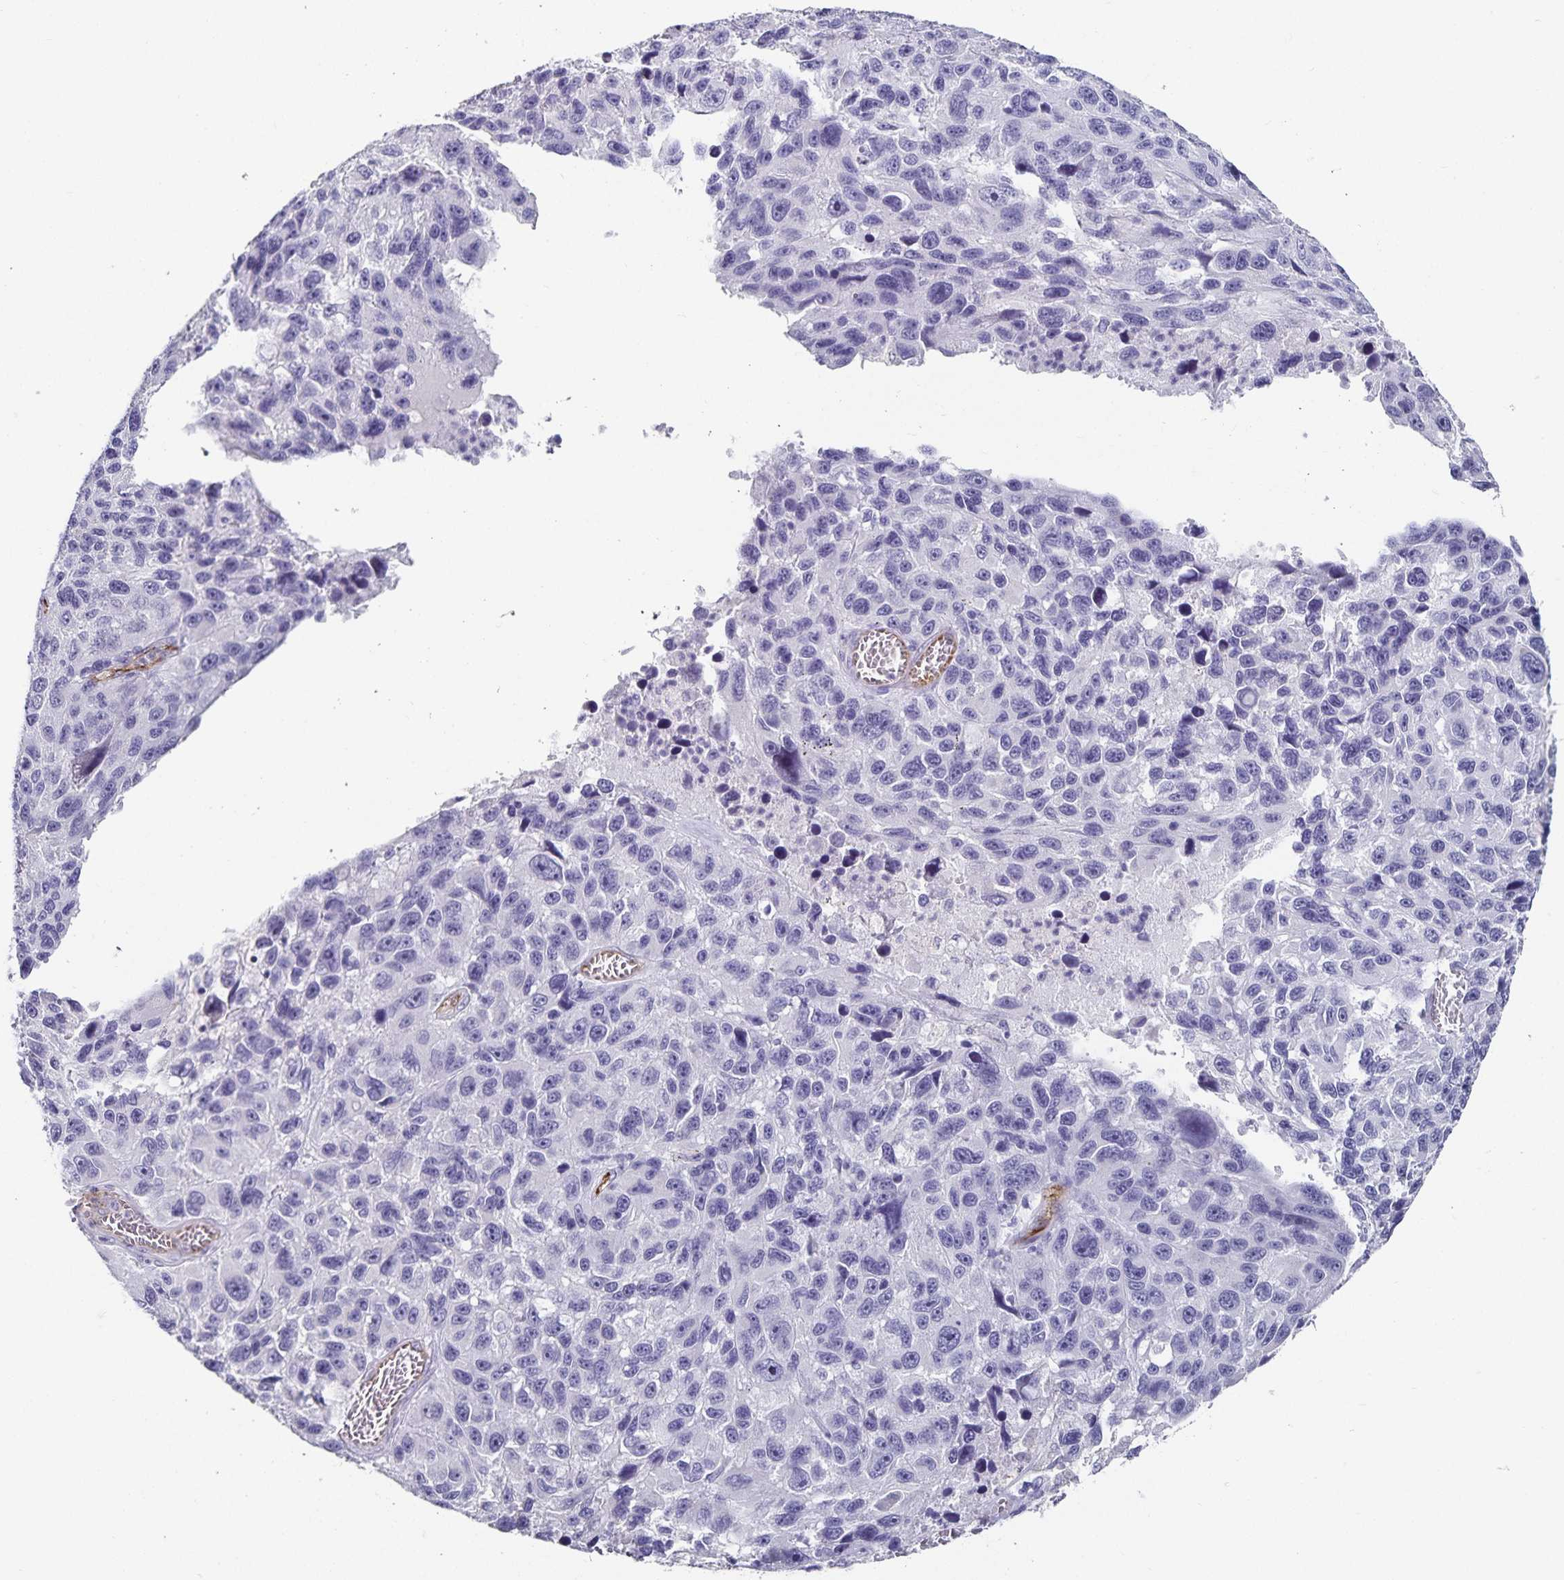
{"staining": {"intensity": "negative", "quantity": "none", "location": "none"}, "tissue": "melanoma", "cell_type": "Tumor cells", "image_type": "cancer", "snomed": [{"axis": "morphology", "description": "Malignant melanoma, NOS"}, {"axis": "topography", "description": "Skin"}], "caption": "This photomicrograph is of melanoma stained with IHC to label a protein in brown with the nuclei are counter-stained blue. There is no positivity in tumor cells. Brightfield microscopy of immunohistochemistry (IHC) stained with DAB (brown) and hematoxylin (blue), captured at high magnification.", "gene": "PODXL", "patient": {"sex": "male", "age": 53}}